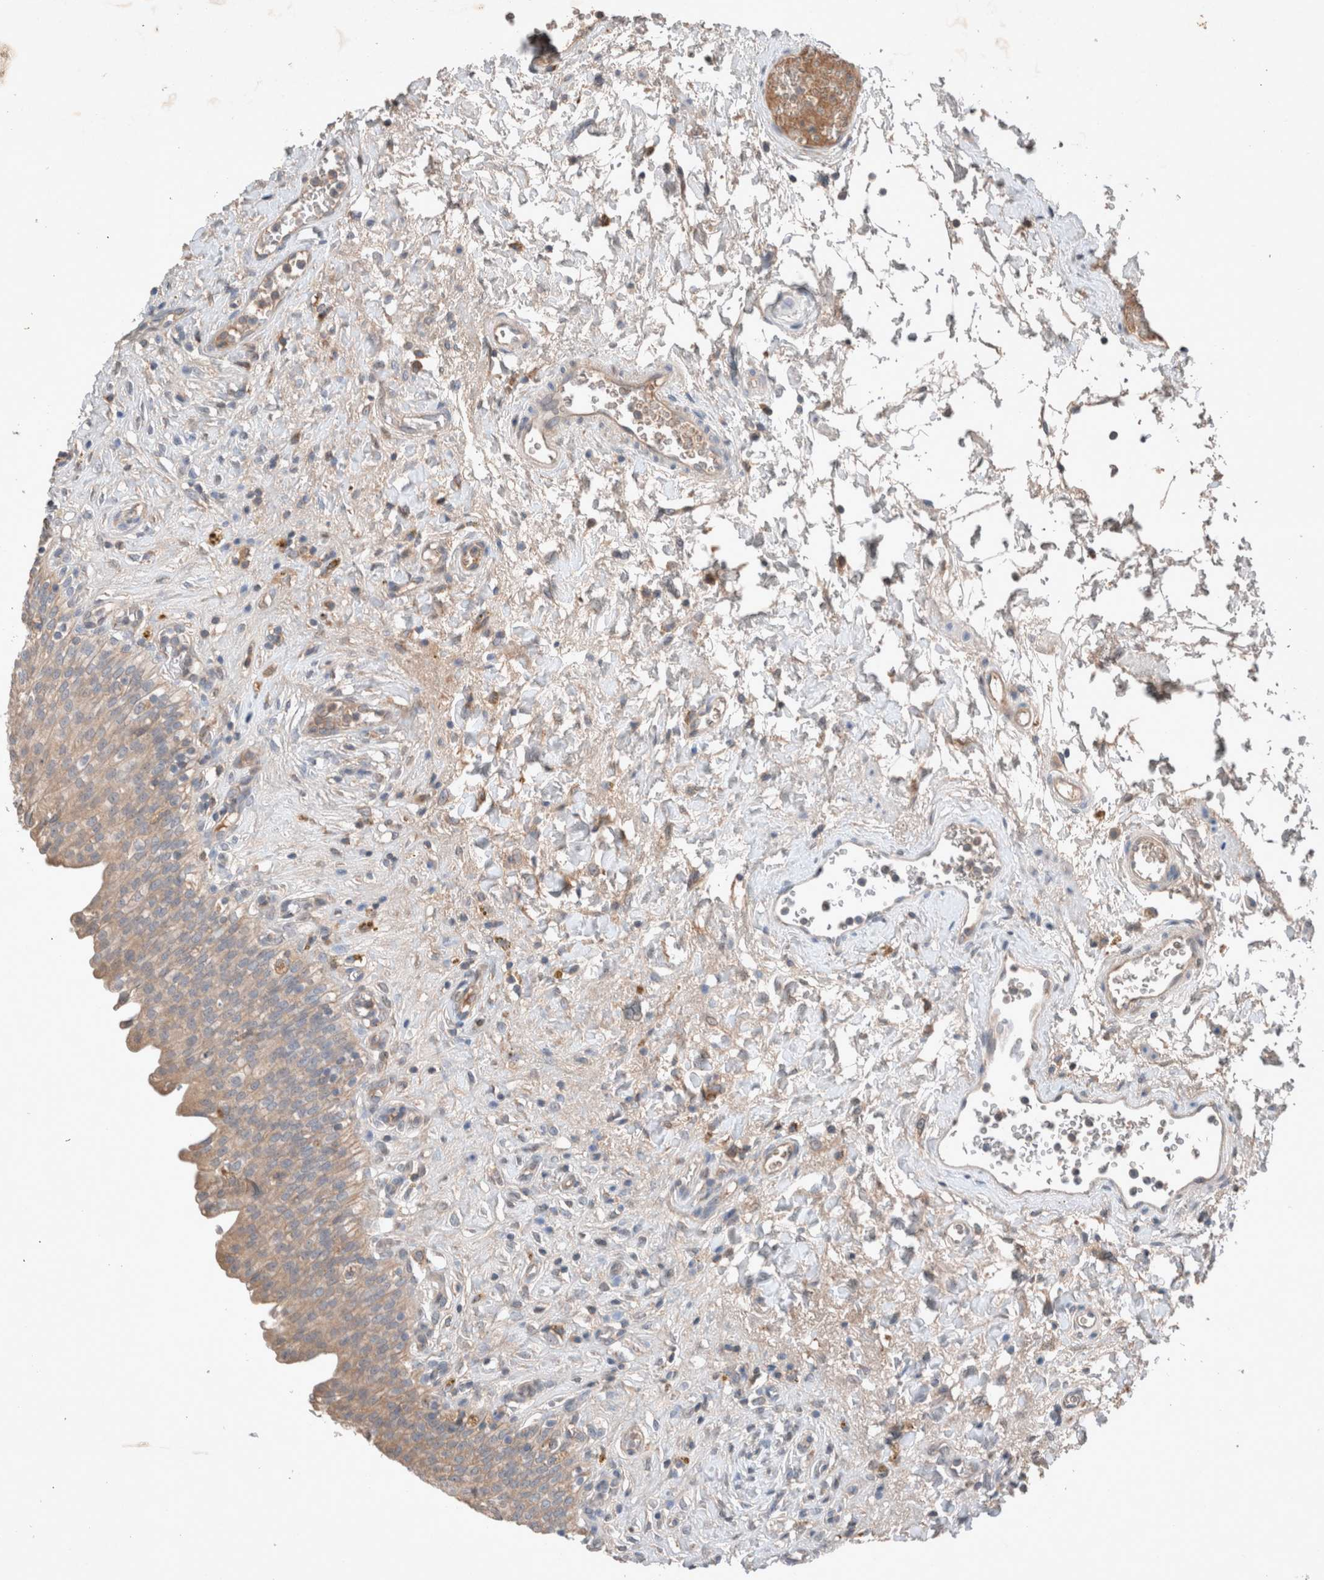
{"staining": {"intensity": "weak", "quantity": ">75%", "location": "cytoplasmic/membranous"}, "tissue": "urinary bladder", "cell_type": "Urothelial cells", "image_type": "normal", "snomed": [{"axis": "morphology", "description": "Urothelial carcinoma, High grade"}, {"axis": "topography", "description": "Urinary bladder"}], "caption": "Immunohistochemistry (IHC) staining of benign urinary bladder, which exhibits low levels of weak cytoplasmic/membranous expression in approximately >75% of urothelial cells indicating weak cytoplasmic/membranous protein staining. The staining was performed using DAB (brown) for protein detection and nuclei were counterstained in hematoxylin (blue).", "gene": "UGCG", "patient": {"sex": "male", "age": 46}}